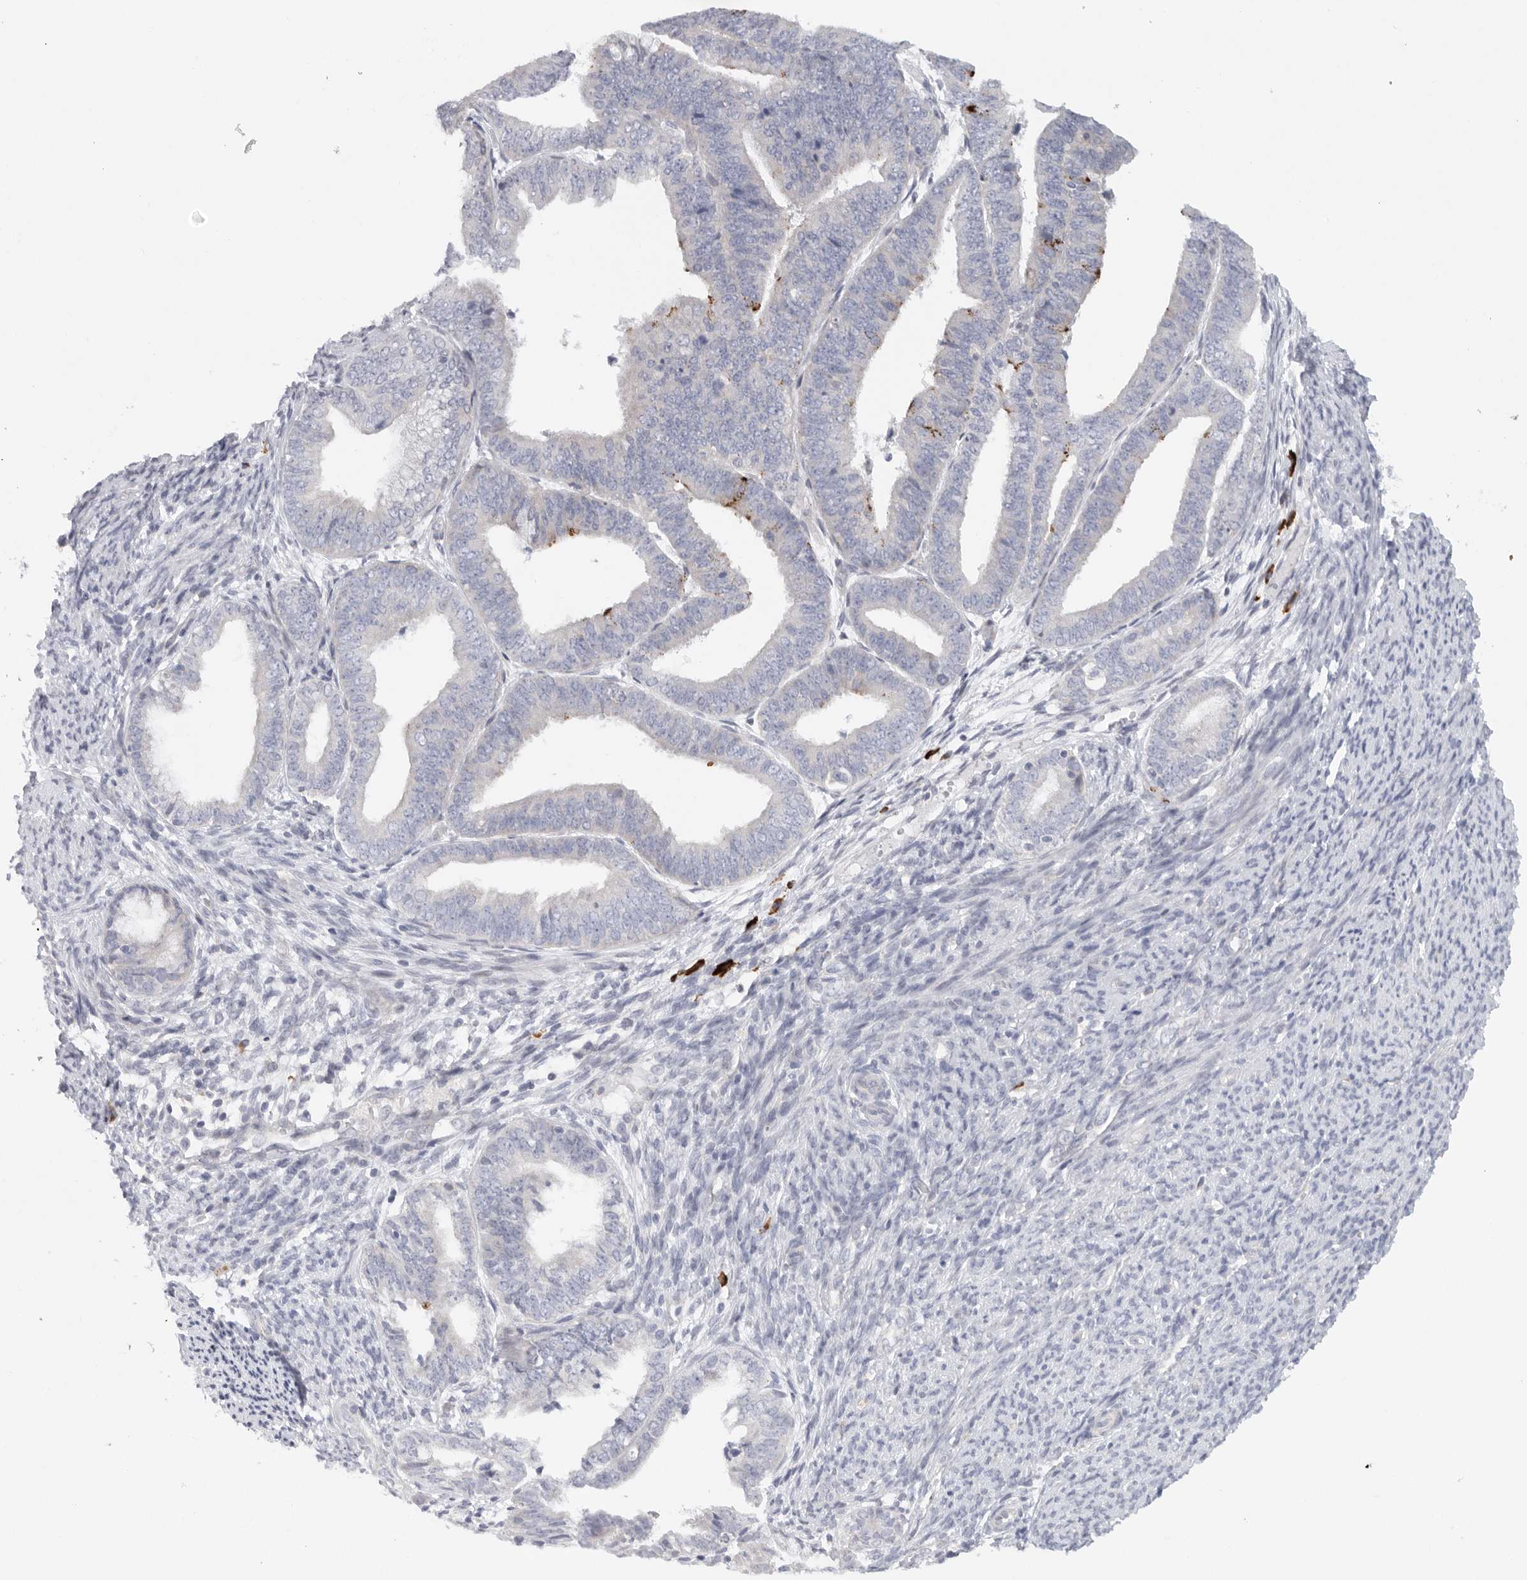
{"staining": {"intensity": "strong", "quantity": "<25%", "location": "cytoplasmic/membranous"}, "tissue": "endometrial cancer", "cell_type": "Tumor cells", "image_type": "cancer", "snomed": [{"axis": "morphology", "description": "Adenocarcinoma, NOS"}, {"axis": "topography", "description": "Endometrium"}], "caption": "A brown stain highlights strong cytoplasmic/membranous positivity of a protein in human endometrial cancer tumor cells.", "gene": "TMEM69", "patient": {"sex": "female", "age": 63}}